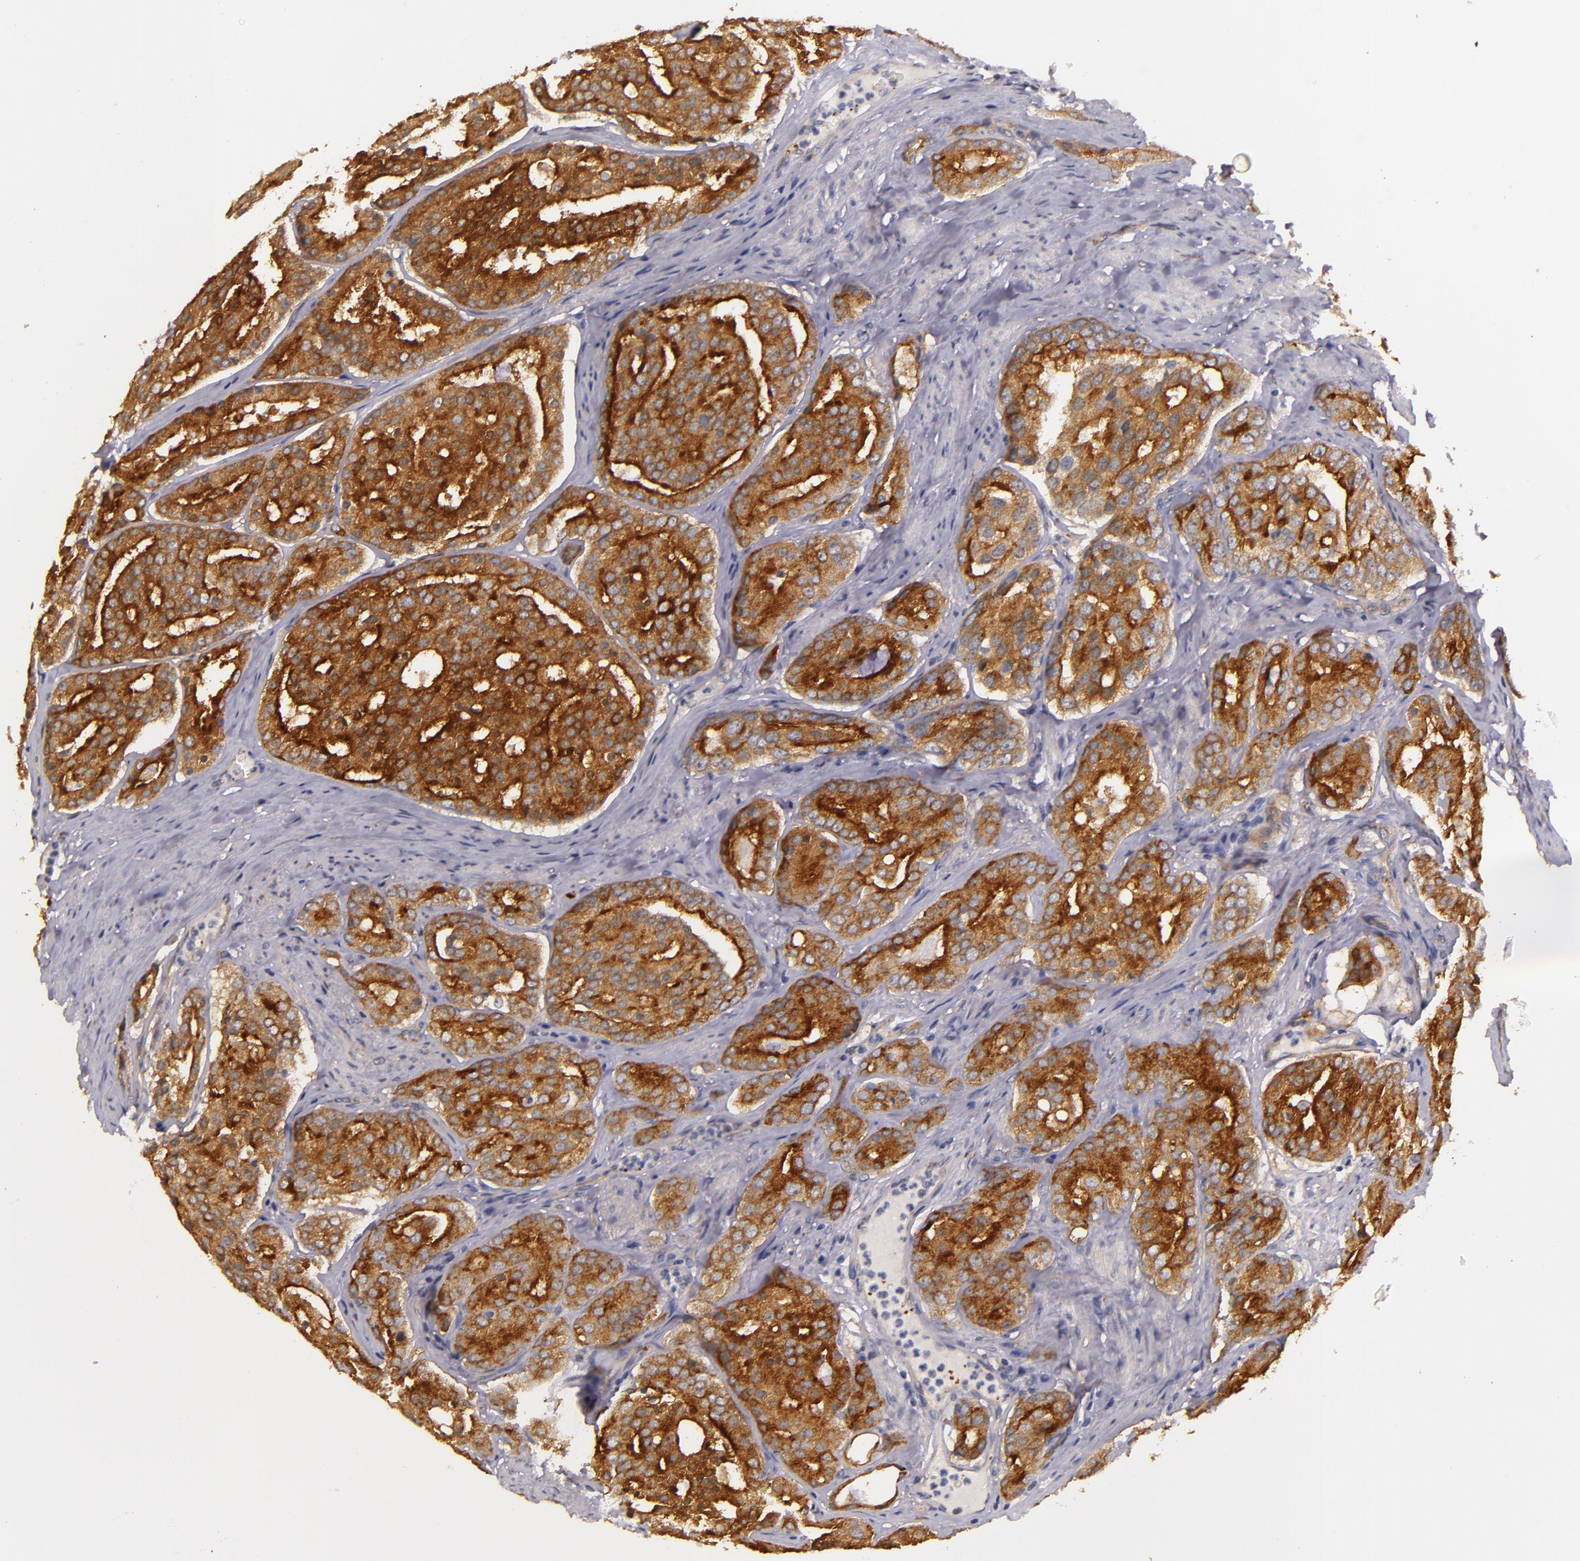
{"staining": {"intensity": "strong", "quantity": ">75%", "location": "cytoplasmic/membranous"}, "tissue": "prostate cancer", "cell_type": "Tumor cells", "image_type": "cancer", "snomed": [{"axis": "morphology", "description": "Adenocarcinoma, High grade"}, {"axis": "topography", "description": "Prostate"}], "caption": "This is an image of IHC staining of prostate cancer (high-grade adenocarcinoma), which shows strong expression in the cytoplasmic/membranous of tumor cells.", "gene": "SYTL4", "patient": {"sex": "male", "age": 64}}